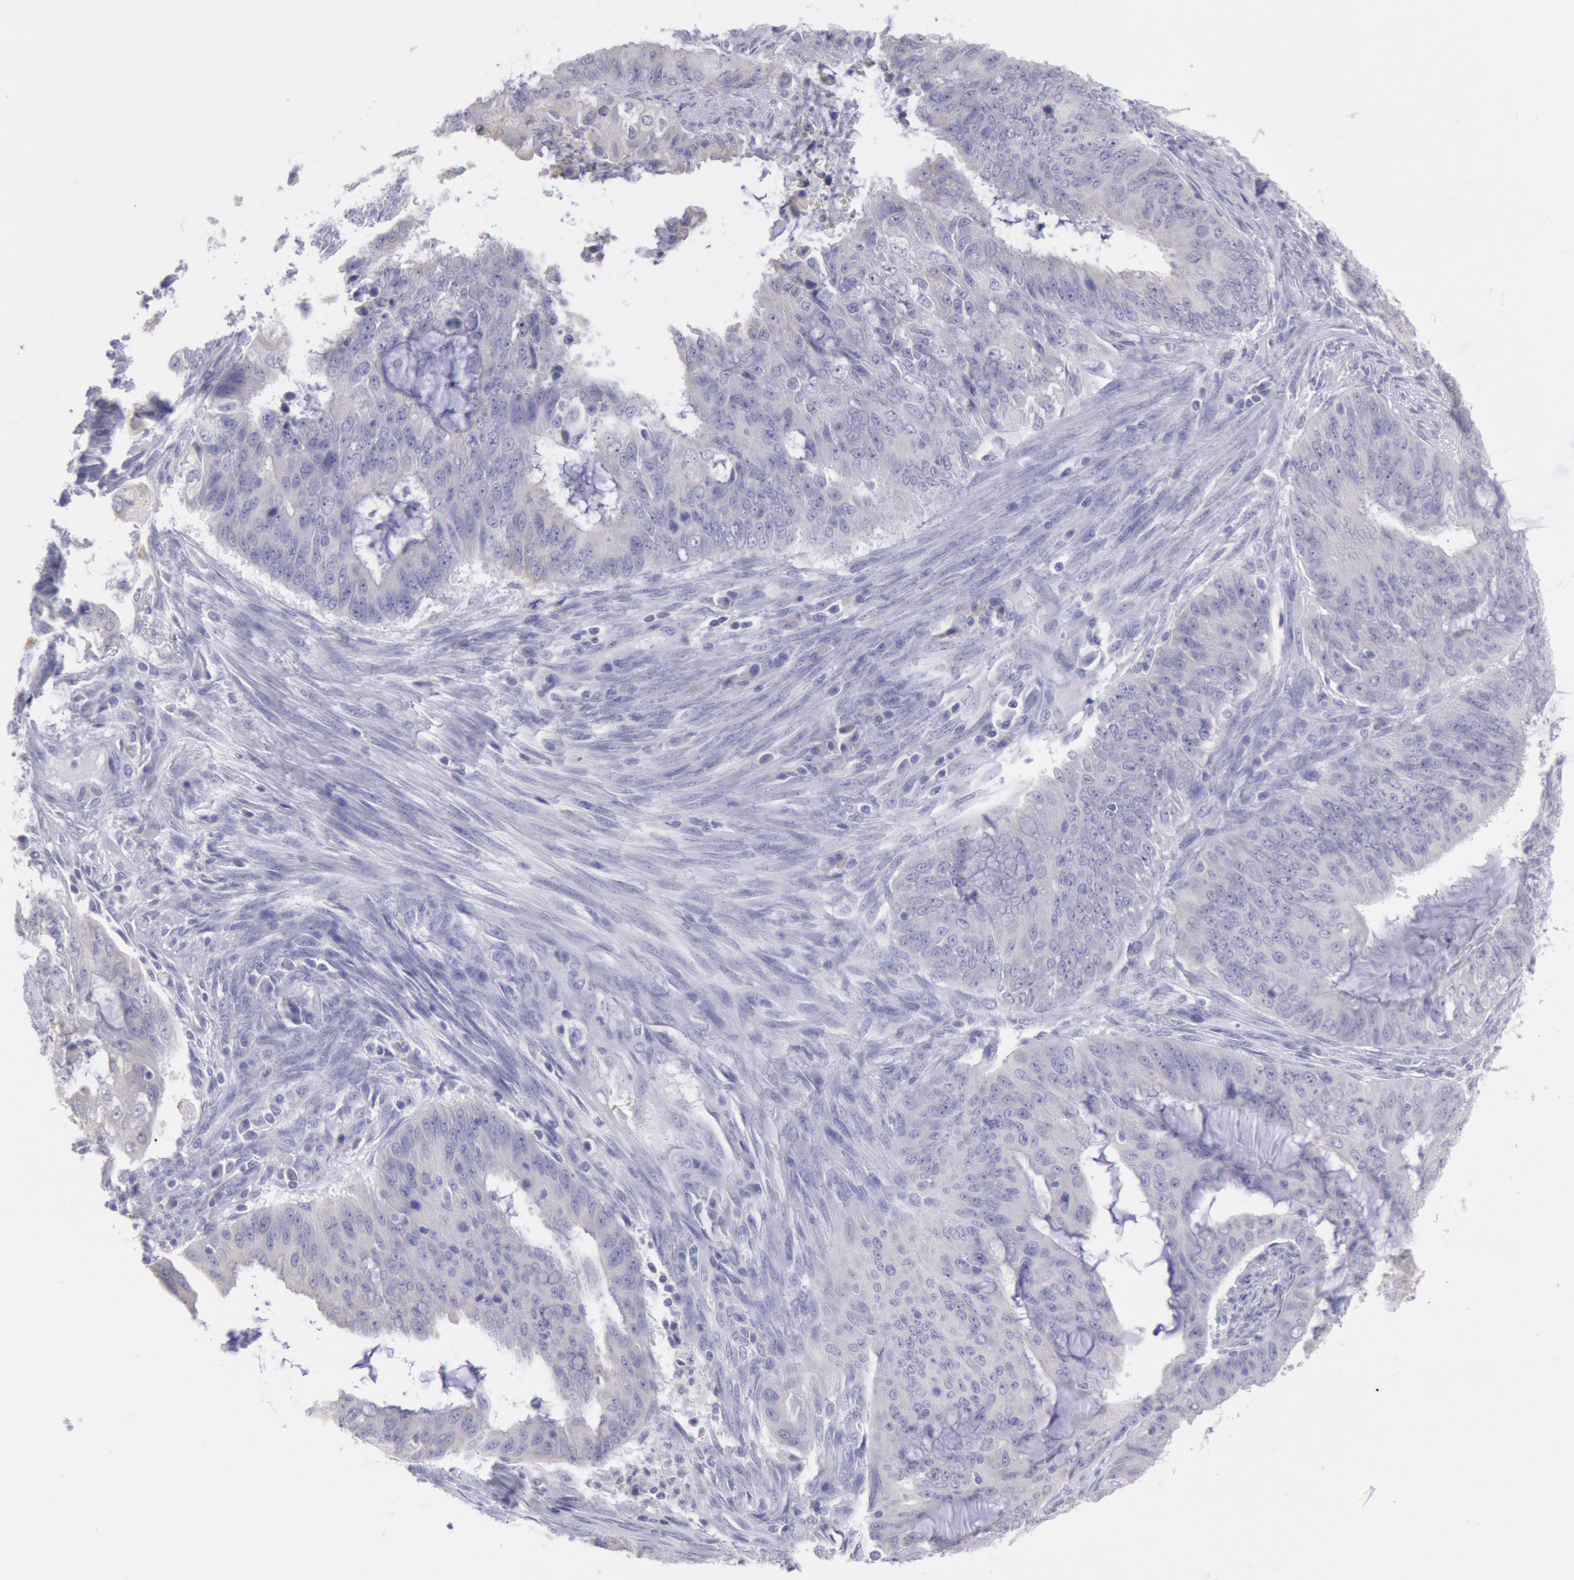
{"staining": {"intensity": "negative", "quantity": "none", "location": "none"}, "tissue": "endometrial cancer", "cell_type": "Tumor cells", "image_type": "cancer", "snomed": [{"axis": "morphology", "description": "Adenocarcinoma, NOS"}, {"axis": "topography", "description": "Endometrium"}], "caption": "Image shows no protein expression in tumor cells of adenocarcinoma (endometrial) tissue.", "gene": "MYH7", "patient": {"sex": "female", "age": 75}}